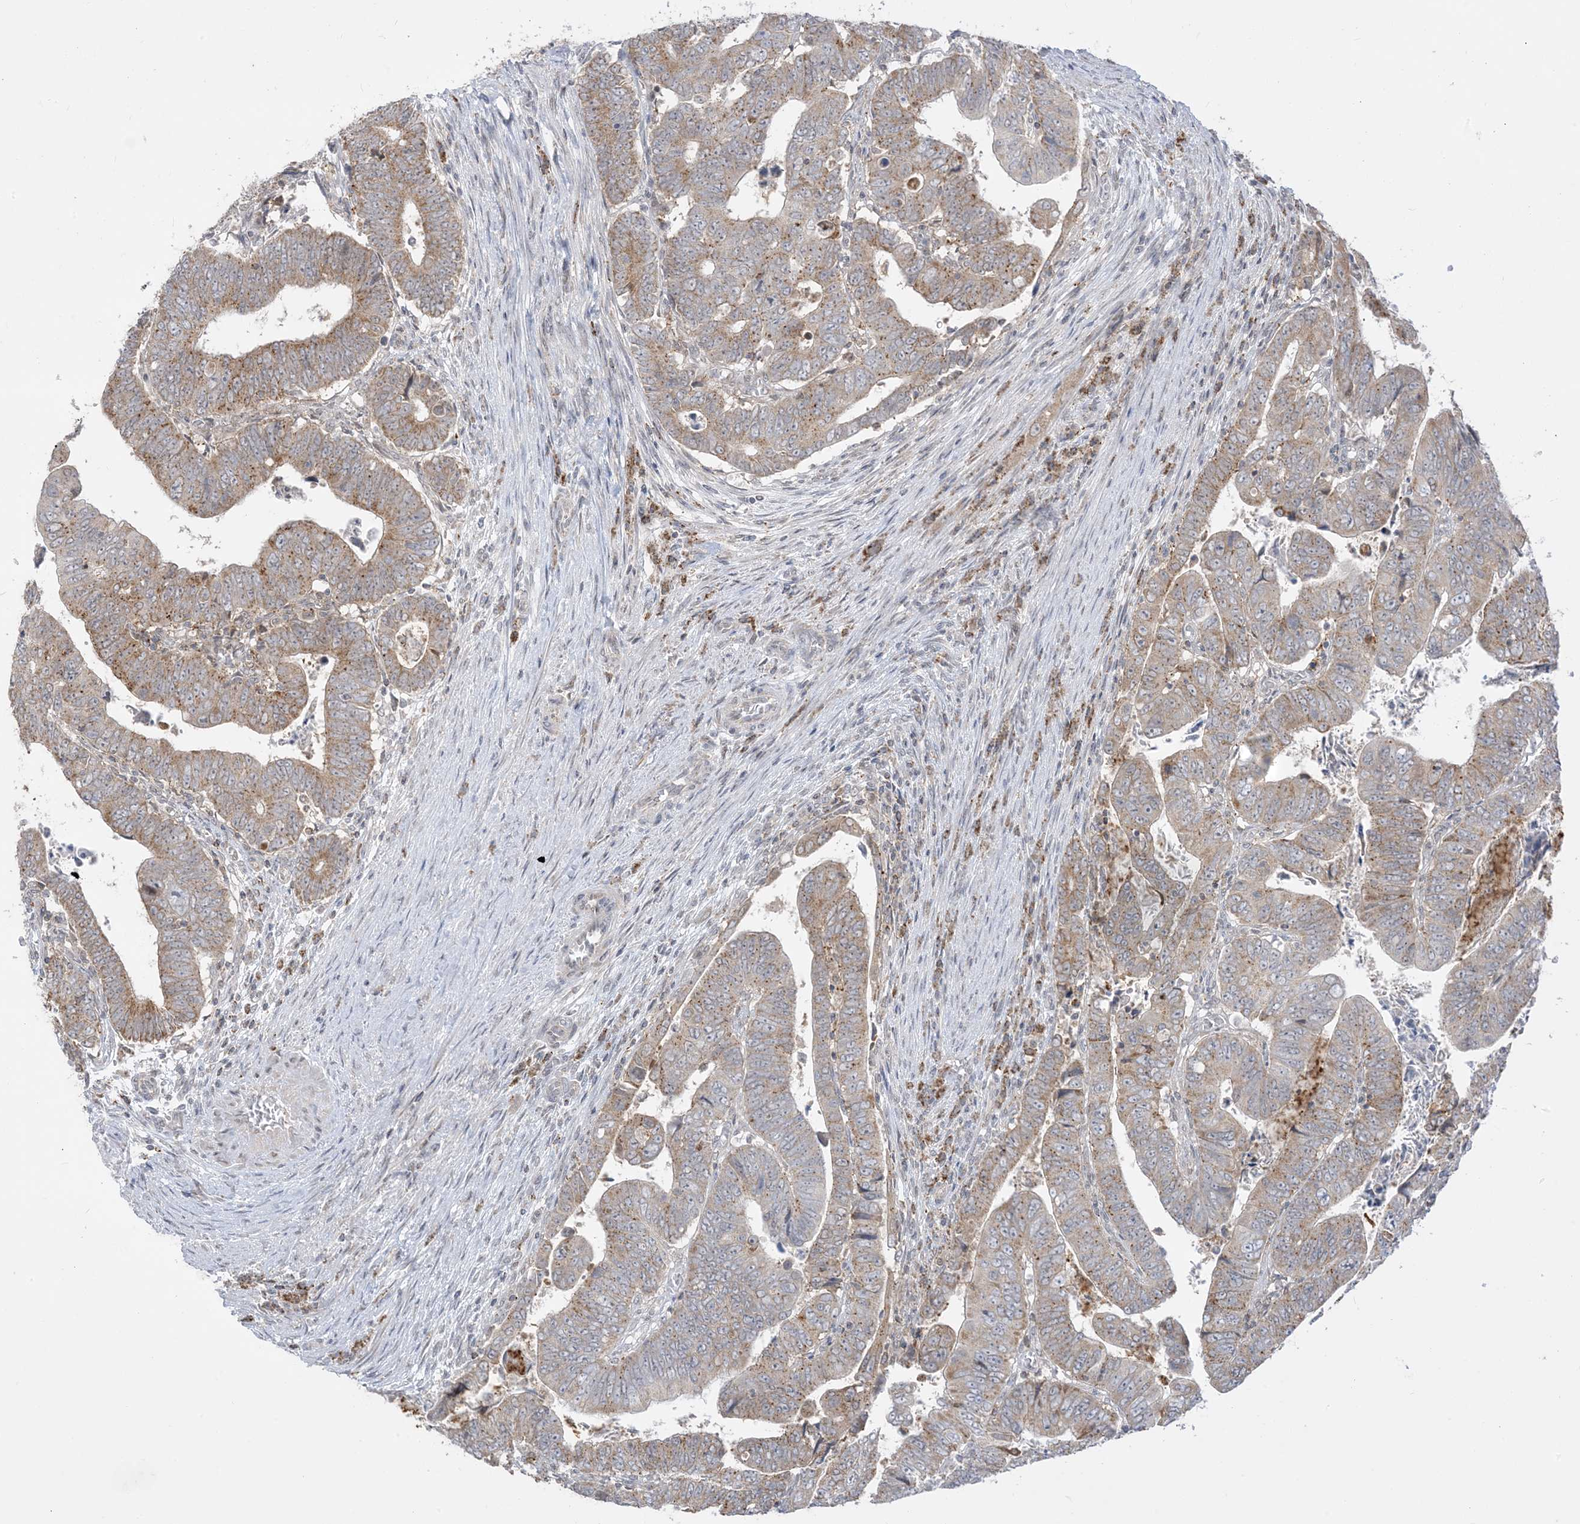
{"staining": {"intensity": "moderate", "quantity": "<25%", "location": "cytoplasmic/membranous"}, "tissue": "colorectal cancer", "cell_type": "Tumor cells", "image_type": "cancer", "snomed": [{"axis": "morphology", "description": "Normal tissue, NOS"}, {"axis": "morphology", "description": "Adenocarcinoma, NOS"}, {"axis": "topography", "description": "Rectum"}], "caption": "Protein staining of colorectal cancer tissue demonstrates moderate cytoplasmic/membranous positivity in approximately <25% of tumor cells. (DAB (3,3'-diaminobenzidine) = brown stain, brightfield microscopy at high magnification).", "gene": "KANSL3", "patient": {"sex": "female", "age": 65}}